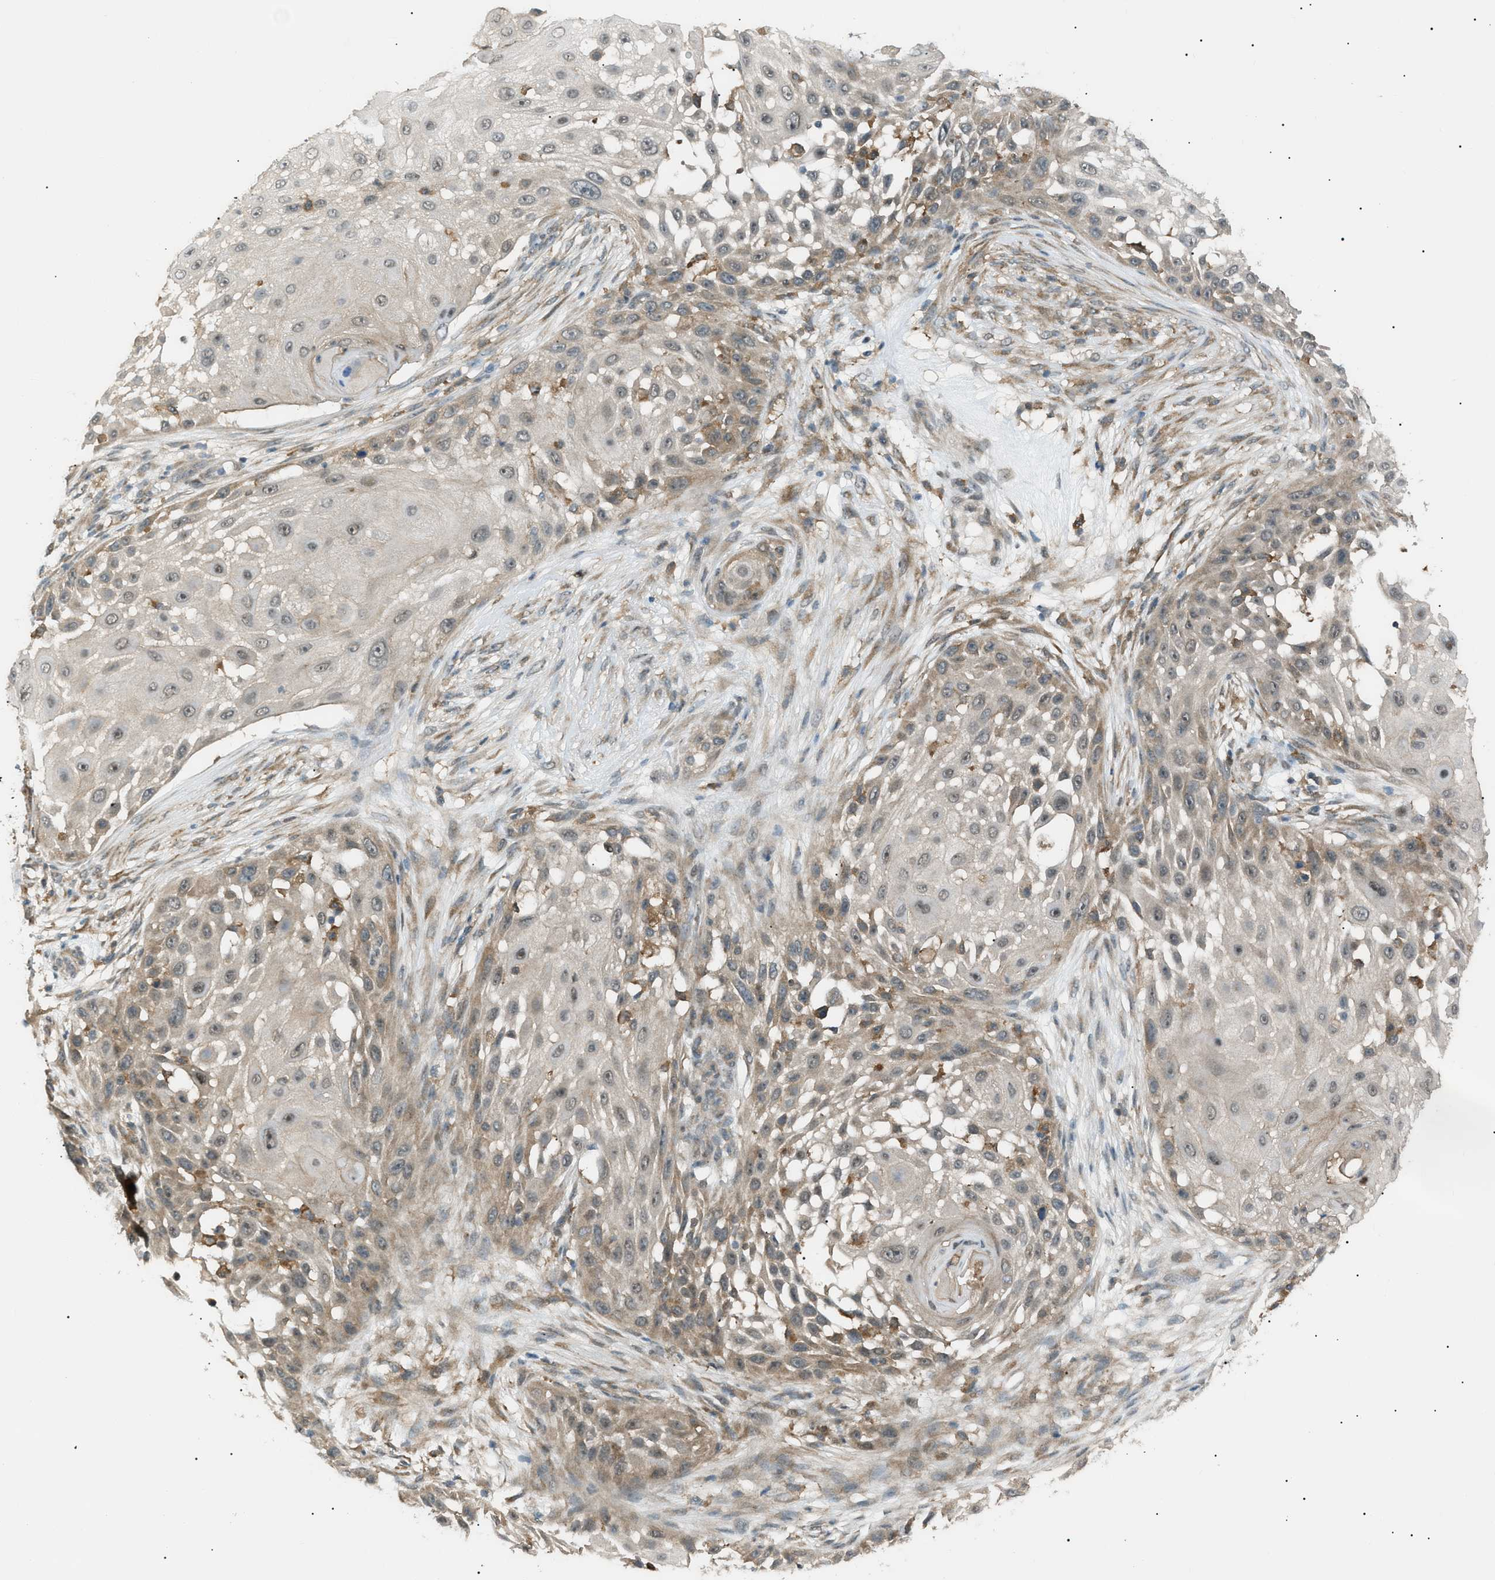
{"staining": {"intensity": "weak", "quantity": "<25%", "location": "cytoplasmic/membranous"}, "tissue": "skin cancer", "cell_type": "Tumor cells", "image_type": "cancer", "snomed": [{"axis": "morphology", "description": "Squamous cell carcinoma, NOS"}, {"axis": "topography", "description": "Skin"}], "caption": "Skin squamous cell carcinoma was stained to show a protein in brown. There is no significant expression in tumor cells.", "gene": "LPIN2", "patient": {"sex": "female", "age": 44}}